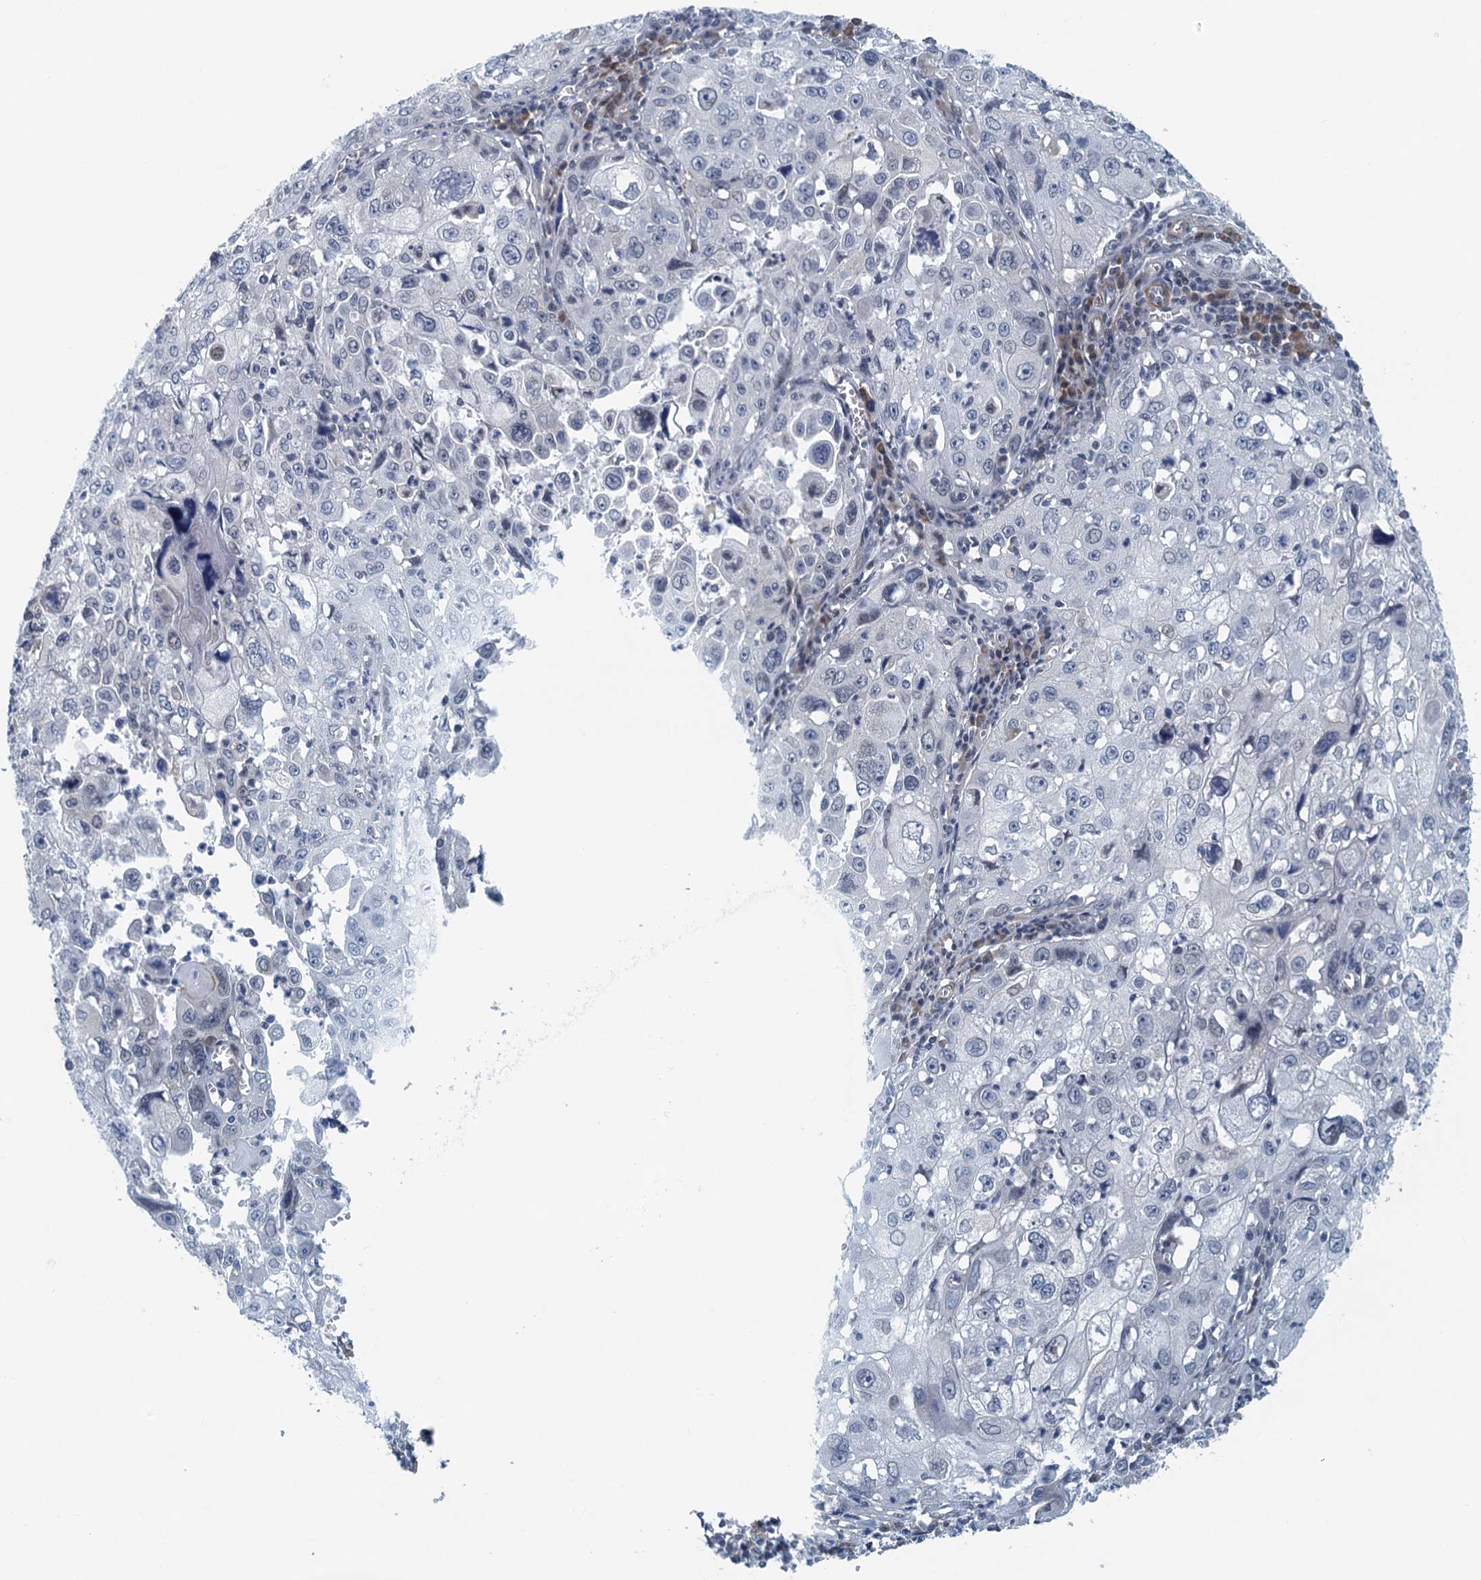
{"staining": {"intensity": "negative", "quantity": "none", "location": "none"}, "tissue": "cervical cancer", "cell_type": "Tumor cells", "image_type": "cancer", "snomed": [{"axis": "morphology", "description": "Squamous cell carcinoma, NOS"}, {"axis": "topography", "description": "Cervix"}], "caption": "This is an immunohistochemistry (IHC) photomicrograph of cervical squamous cell carcinoma. There is no expression in tumor cells.", "gene": "ALG2", "patient": {"sex": "female", "age": 42}}